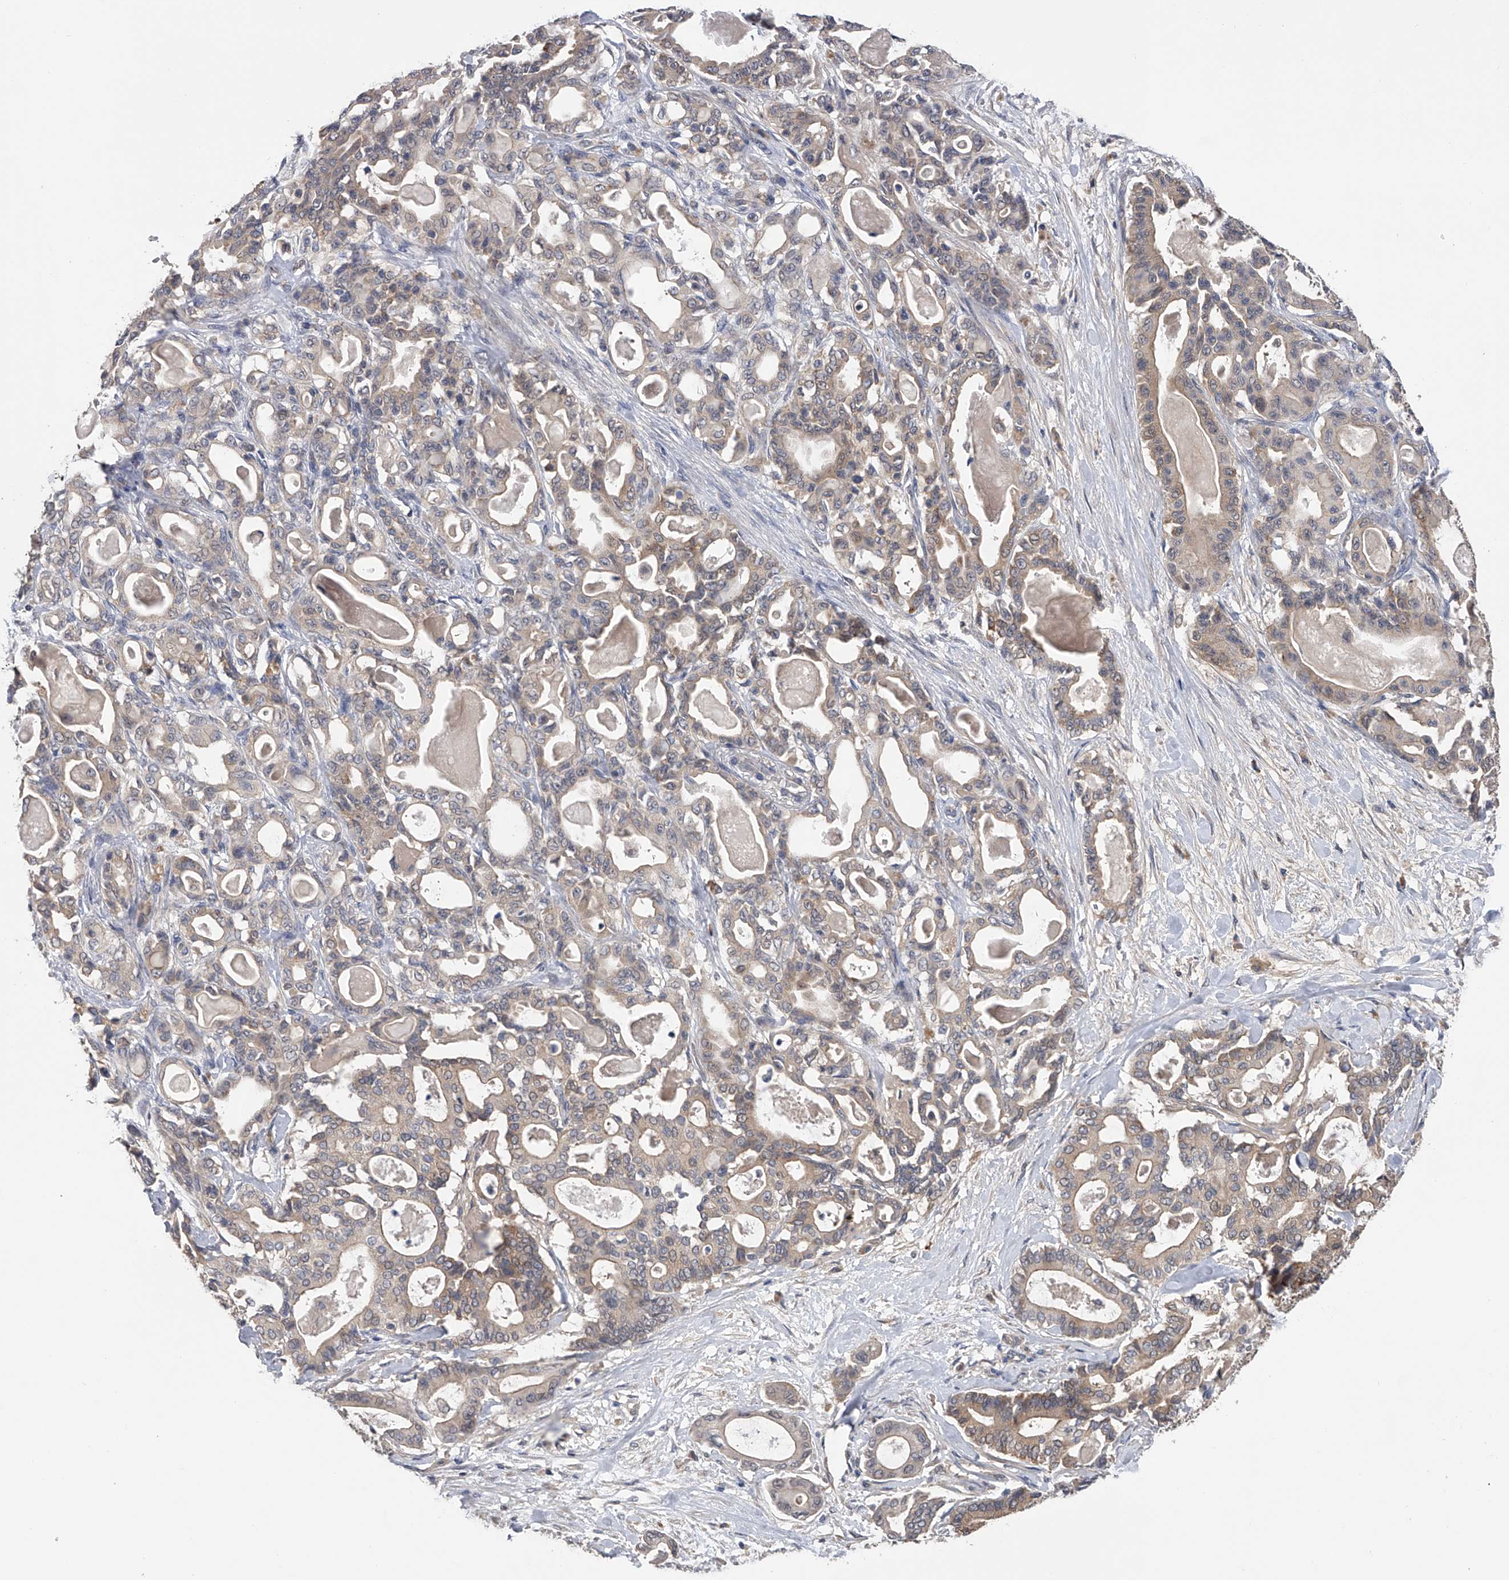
{"staining": {"intensity": "weak", "quantity": "25%-75%", "location": "cytoplasmic/membranous"}, "tissue": "pancreatic cancer", "cell_type": "Tumor cells", "image_type": "cancer", "snomed": [{"axis": "morphology", "description": "Adenocarcinoma, NOS"}, {"axis": "topography", "description": "Pancreas"}], "caption": "Protein expression analysis of pancreatic cancer reveals weak cytoplasmic/membranous expression in approximately 25%-75% of tumor cells.", "gene": "CFAP298", "patient": {"sex": "male", "age": 63}}